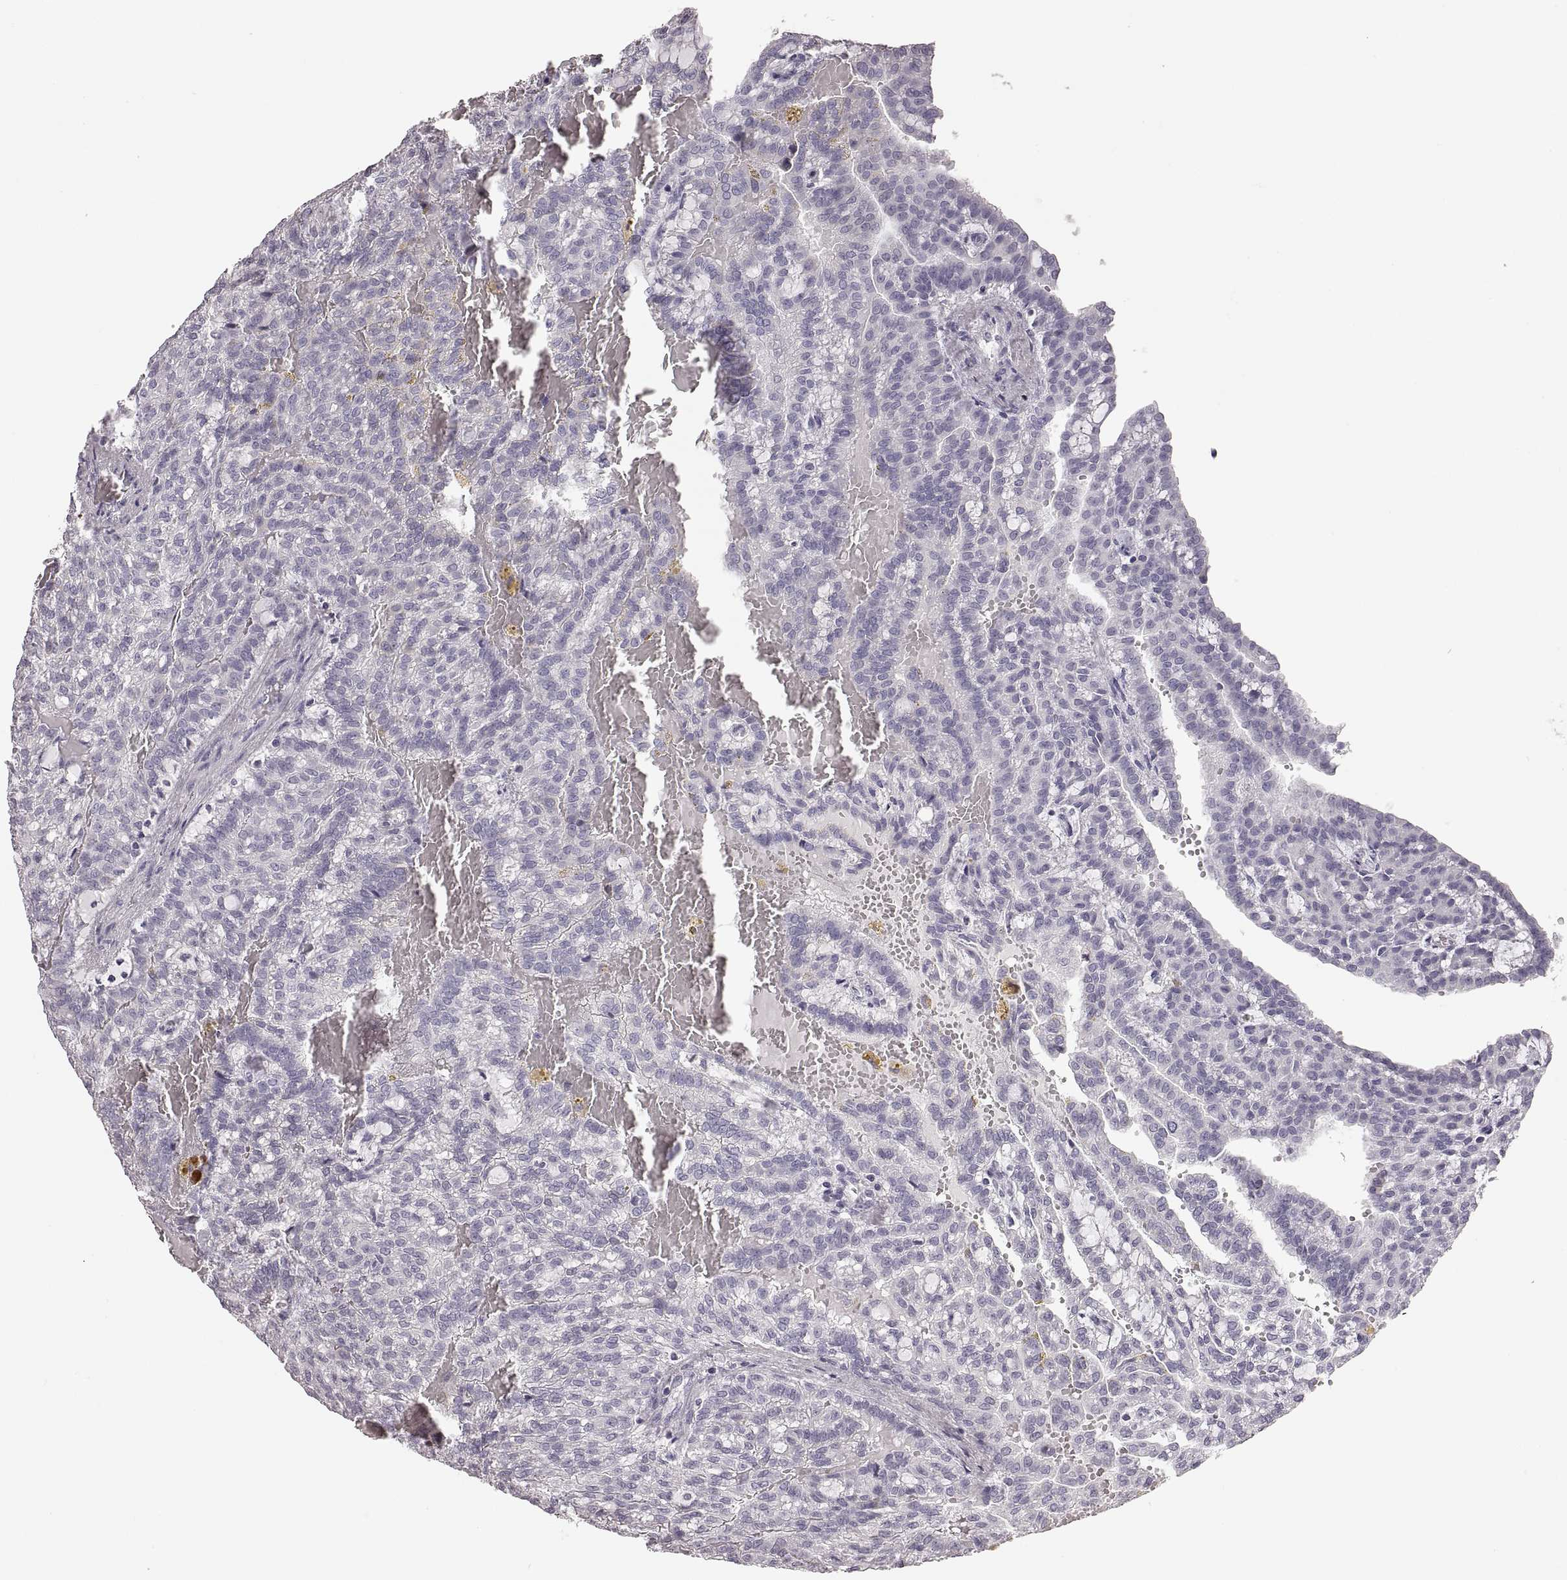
{"staining": {"intensity": "negative", "quantity": "none", "location": "none"}, "tissue": "renal cancer", "cell_type": "Tumor cells", "image_type": "cancer", "snomed": [{"axis": "morphology", "description": "Adenocarcinoma, NOS"}, {"axis": "topography", "description": "Kidney"}], "caption": "Immunohistochemistry (IHC) histopathology image of neoplastic tissue: renal cancer (adenocarcinoma) stained with DAB (3,3'-diaminobenzidine) displays no significant protein staining in tumor cells. (DAB immunohistochemistry visualized using brightfield microscopy, high magnification).", "gene": "RDH13", "patient": {"sex": "male", "age": 63}}